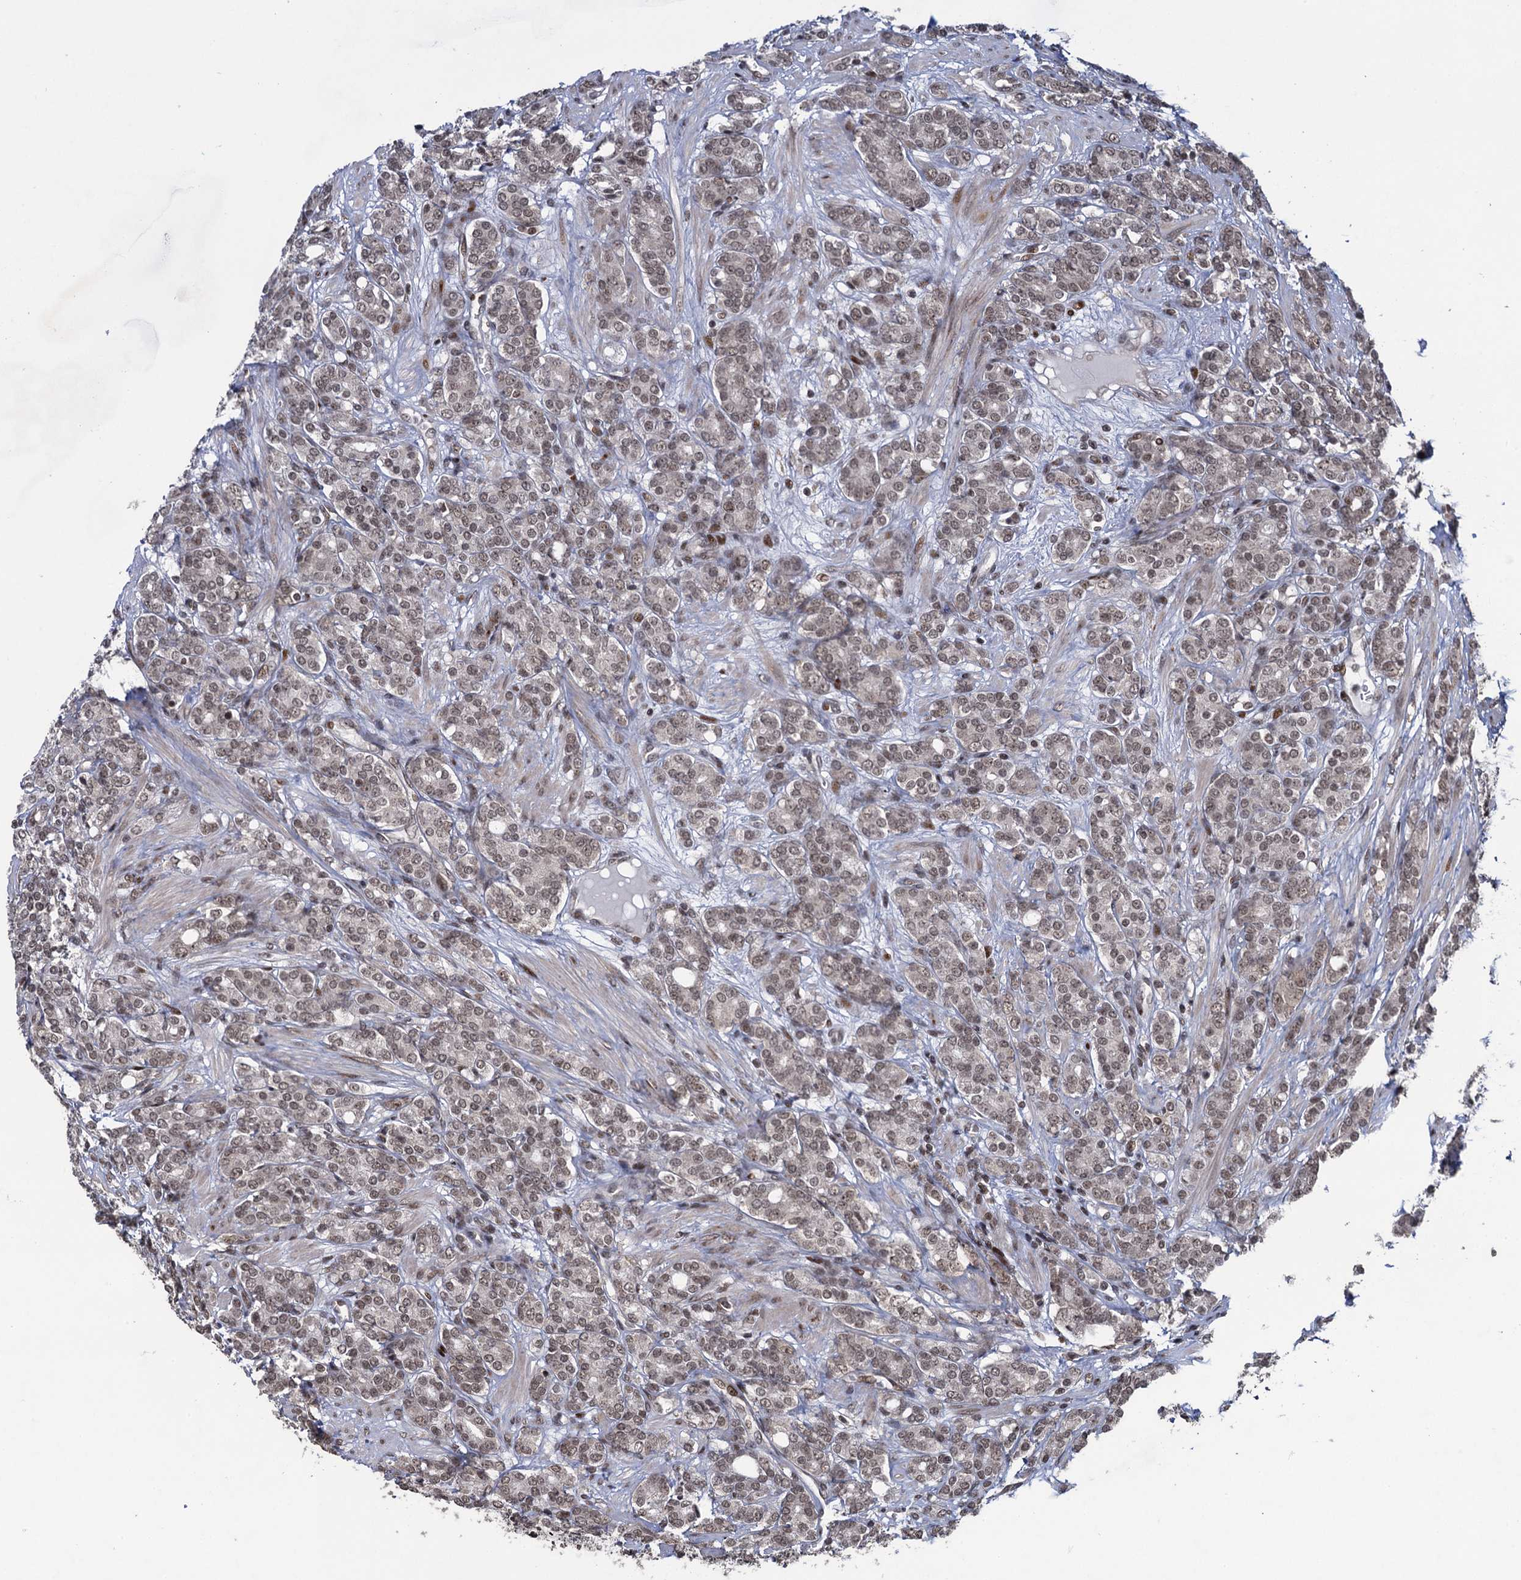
{"staining": {"intensity": "moderate", "quantity": ">75%", "location": "nuclear"}, "tissue": "prostate cancer", "cell_type": "Tumor cells", "image_type": "cancer", "snomed": [{"axis": "morphology", "description": "Adenocarcinoma, High grade"}, {"axis": "topography", "description": "Prostate"}], "caption": "A medium amount of moderate nuclear positivity is present in approximately >75% of tumor cells in adenocarcinoma (high-grade) (prostate) tissue.", "gene": "ZNF169", "patient": {"sex": "male", "age": 62}}